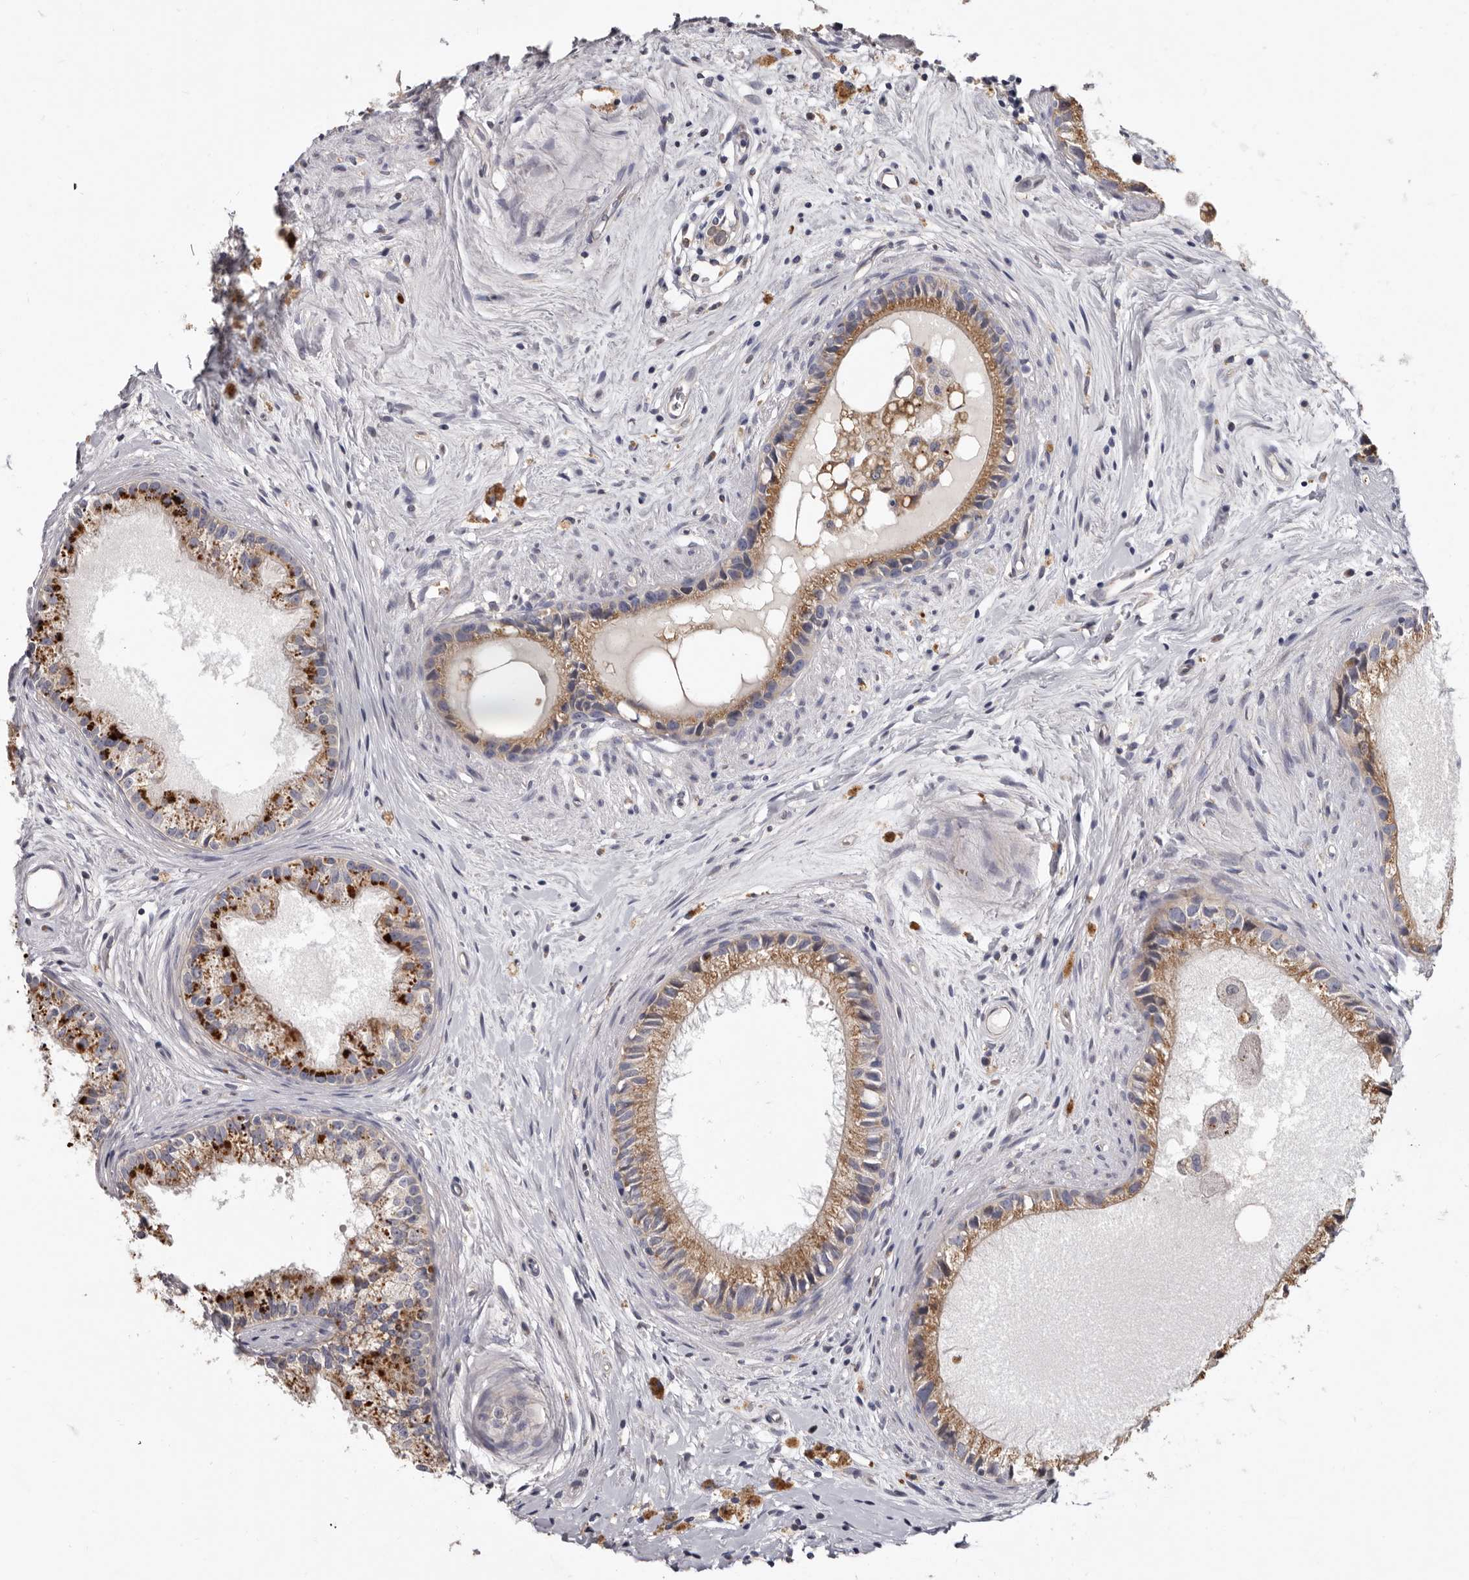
{"staining": {"intensity": "moderate", "quantity": ">75%", "location": "cytoplasmic/membranous"}, "tissue": "epididymis", "cell_type": "Glandular cells", "image_type": "normal", "snomed": [{"axis": "morphology", "description": "Normal tissue, NOS"}, {"axis": "topography", "description": "Epididymis"}], "caption": "Epididymis stained for a protein (brown) shows moderate cytoplasmic/membranous positive expression in about >75% of glandular cells.", "gene": "ASIC5", "patient": {"sex": "male", "age": 80}}